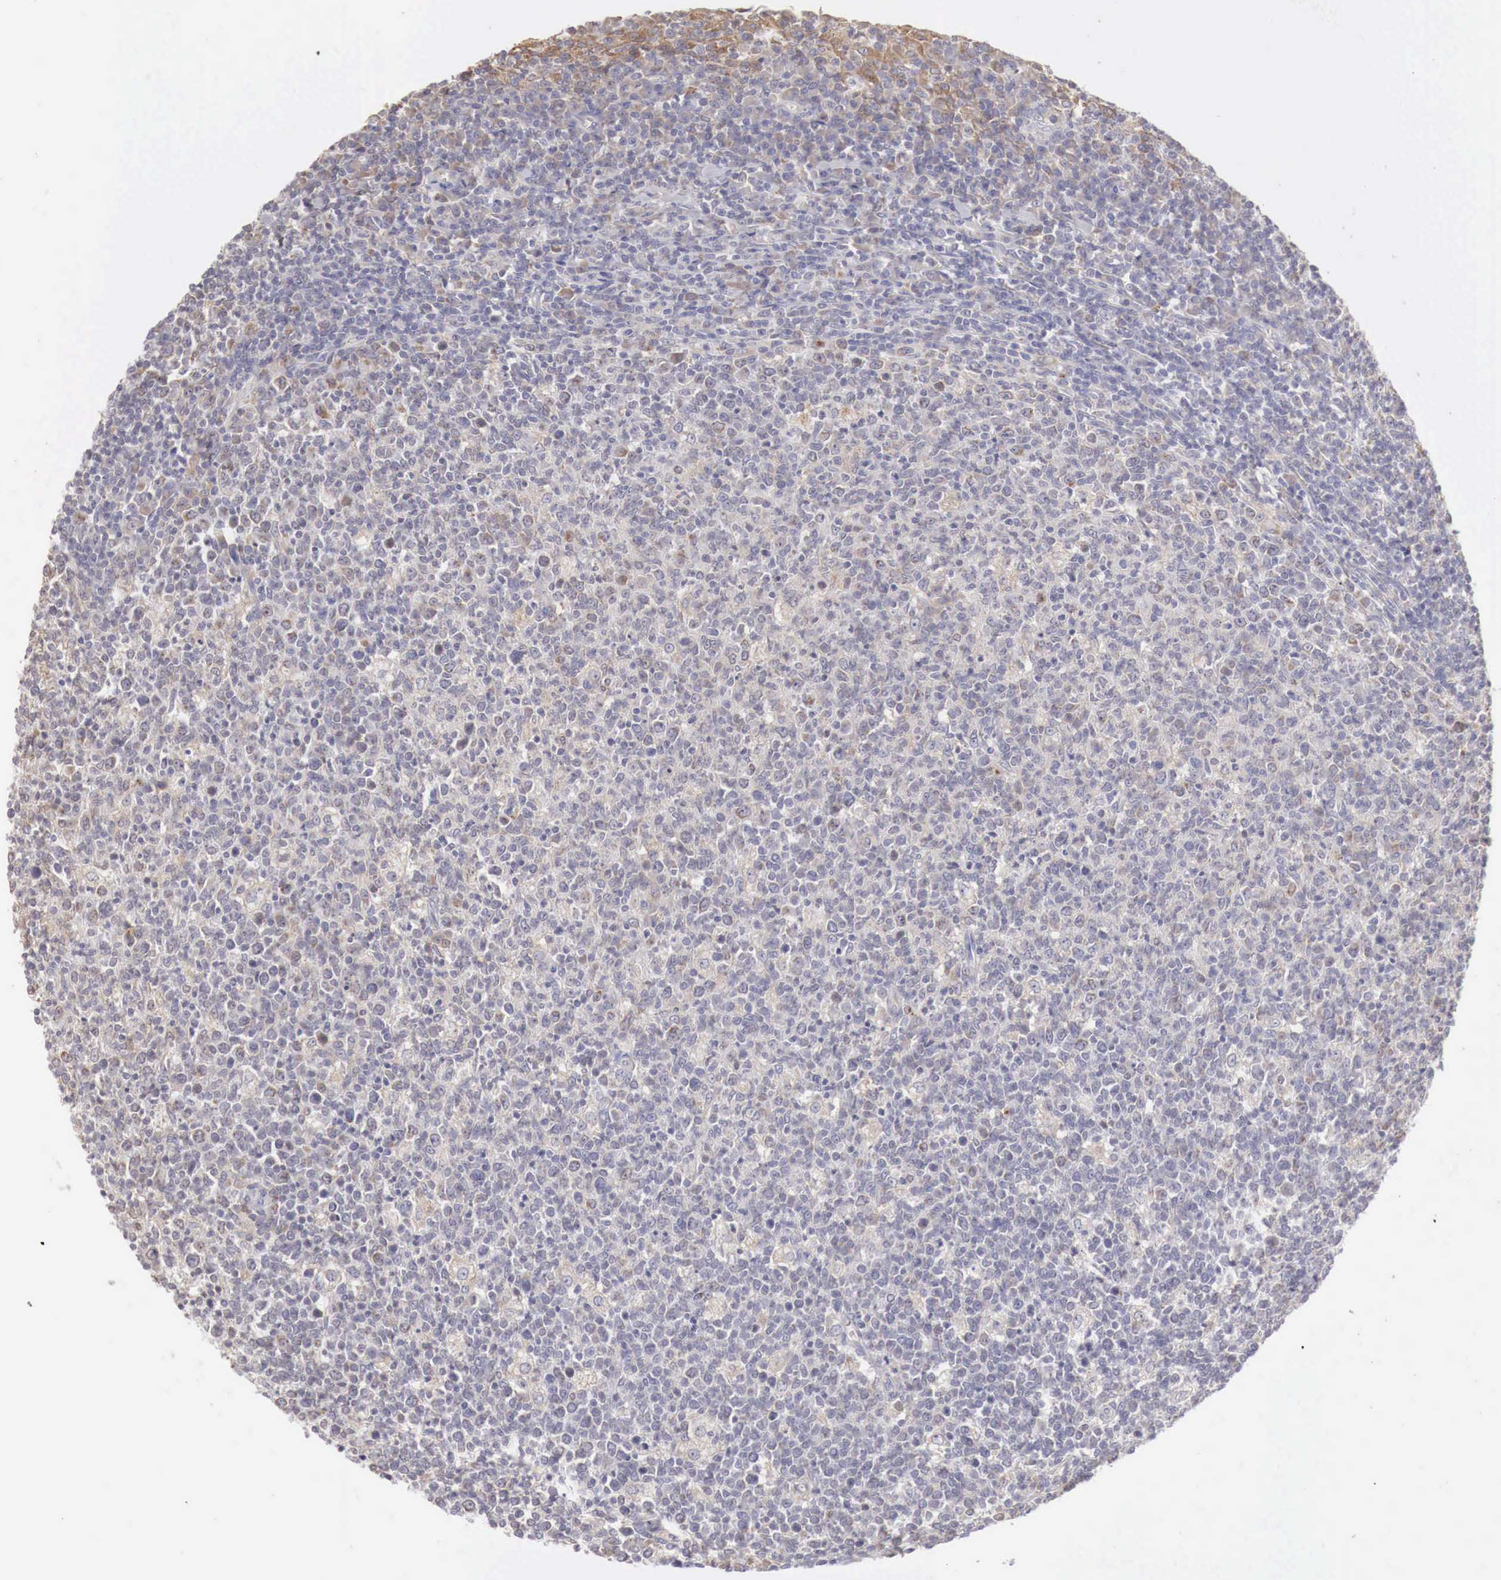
{"staining": {"intensity": "negative", "quantity": "none", "location": "none"}, "tissue": "tonsil", "cell_type": "Germinal center cells", "image_type": "normal", "snomed": [{"axis": "morphology", "description": "Normal tissue, NOS"}, {"axis": "topography", "description": "Tonsil"}], "caption": "Immunohistochemistry (IHC) photomicrograph of normal tonsil stained for a protein (brown), which demonstrates no expression in germinal center cells.", "gene": "NSDHL", "patient": {"sex": "male", "age": 6}}